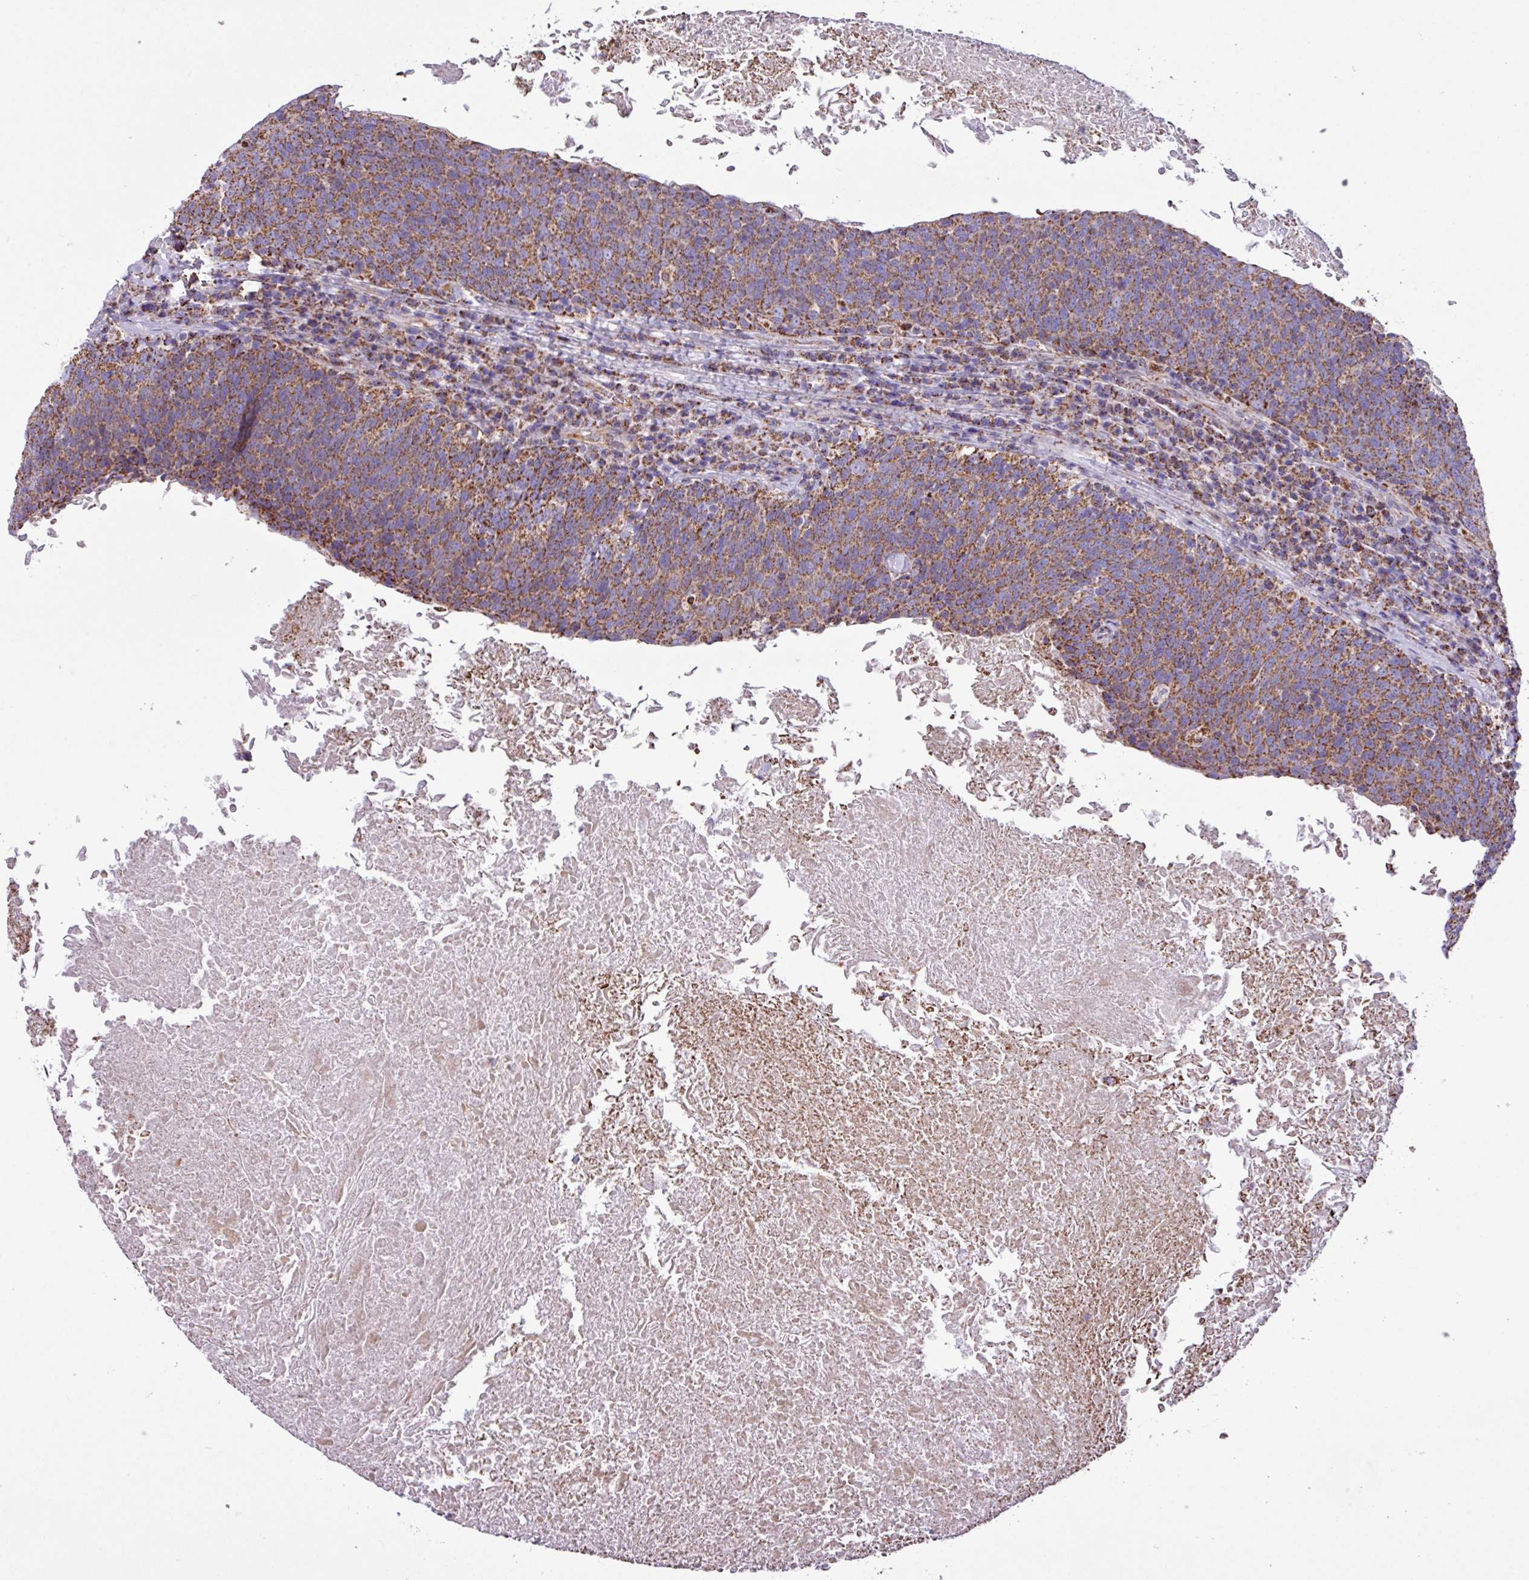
{"staining": {"intensity": "moderate", "quantity": ">75%", "location": "cytoplasmic/membranous"}, "tissue": "head and neck cancer", "cell_type": "Tumor cells", "image_type": "cancer", "snomed": [{"axis": "morphology", "description": "Squamous cell carcinoma, NOS"}, {"axis": "morphology", "description": "Squamous cell carcinoma, metastatic, NOS"}, {"axis": "topography", "description": "Lymph node"}, {"axis": "topography", "description": "Head-Neck"}], "caption": "Head and neck metastatic squamous cell carcinoma stained with a protein marker exhibits moderate staining in tumor cells.", "gene": "RTL3", "patient": {"sex": "male", "age": 62}}